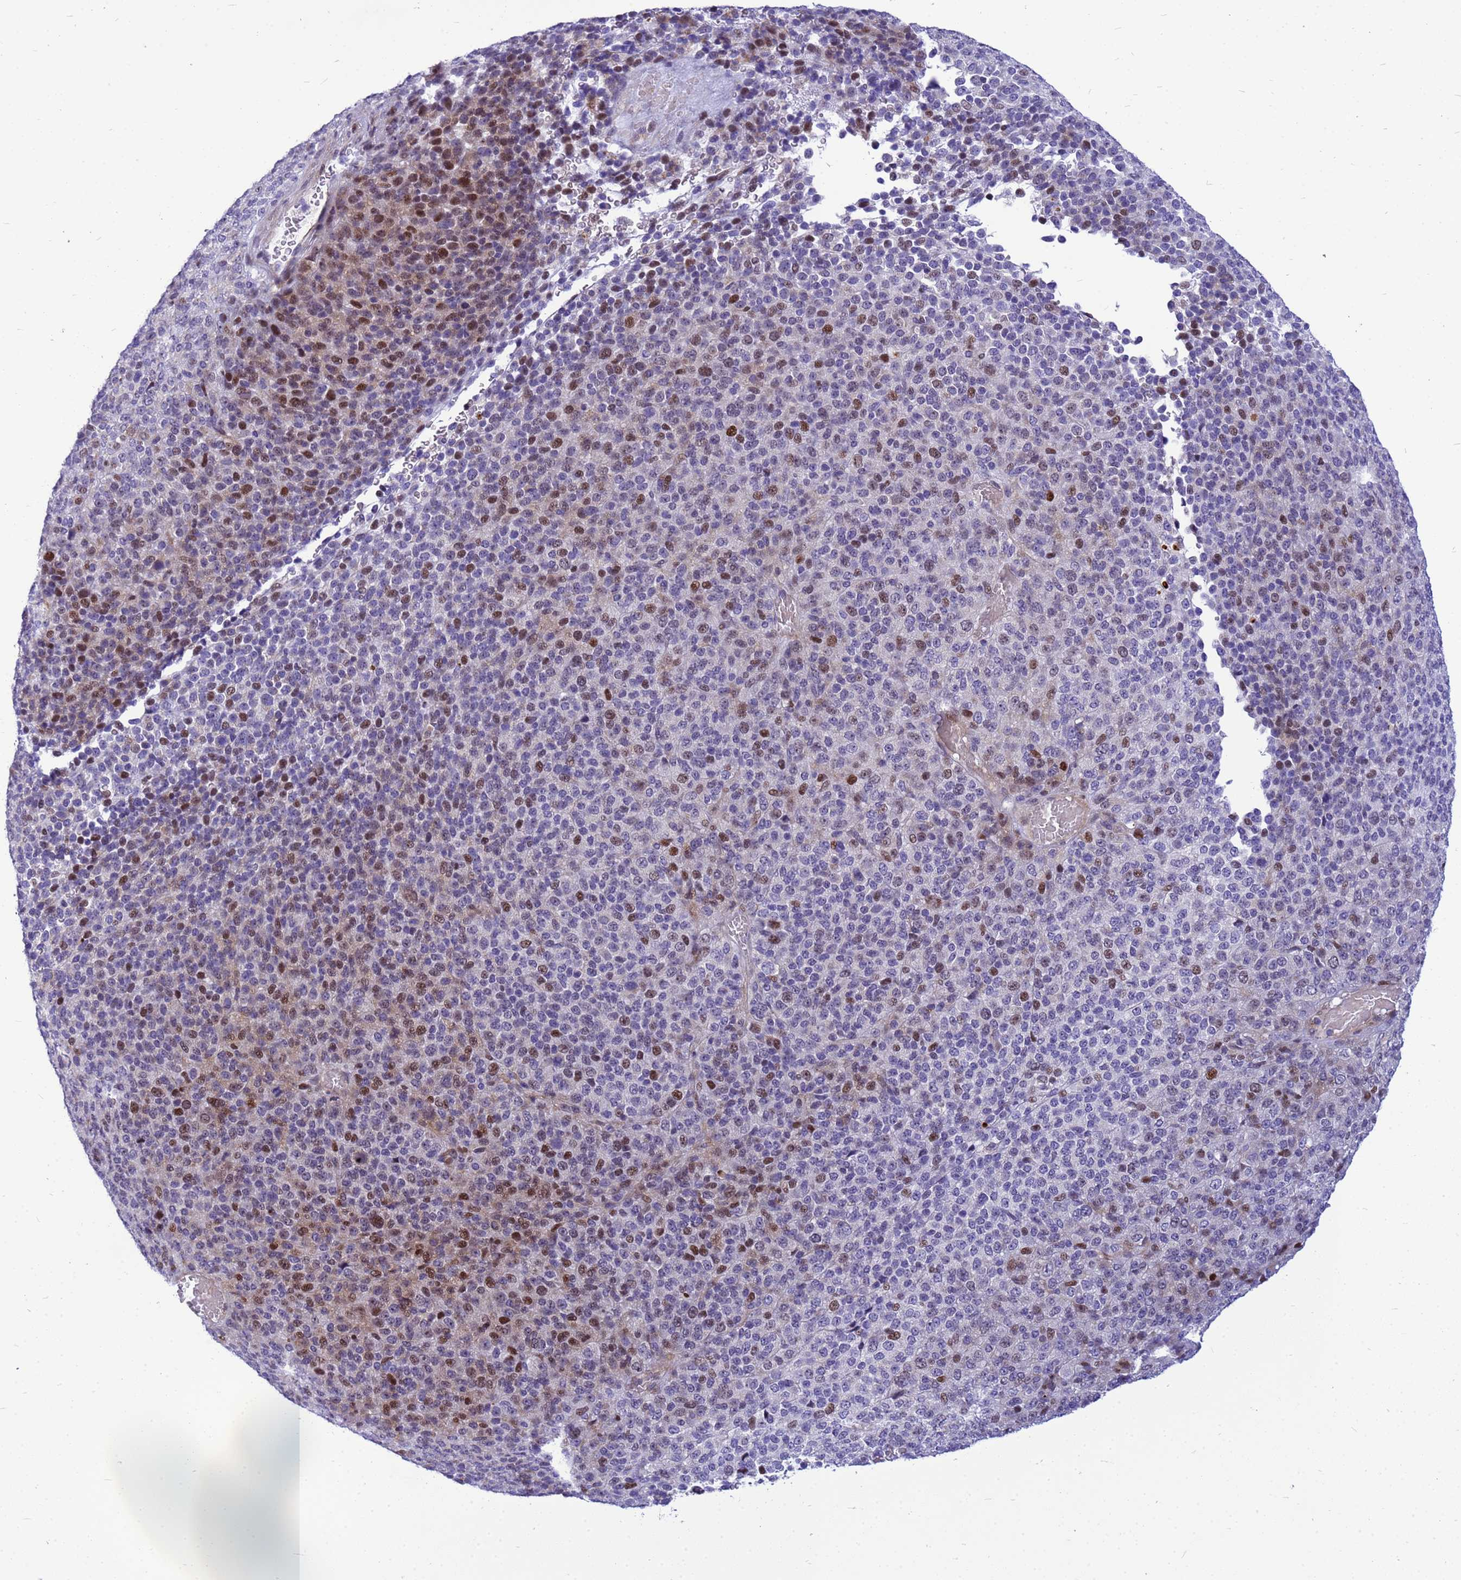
{"staining": {"intensity": "moderate", "quantity": "<25%", "location": "nuclear"}, "tissue": "melanoma", "cell_type": "Tumor cells", "image_type": "cancer", "snomed": [{"axis": "morphology", "description": "Malignant melanoma, Metastatic site"}, {"axis": "topography", "description": "Brain"}], "caption": "Melanoma stained with DAB (3,3'-diaminobenzidine) IHC exhibits low levels of moderate nuclear staining in about <25% of tumor cells.", "gene": "ADAMTS7", "patient": {"sex": "female", "age": 56}}